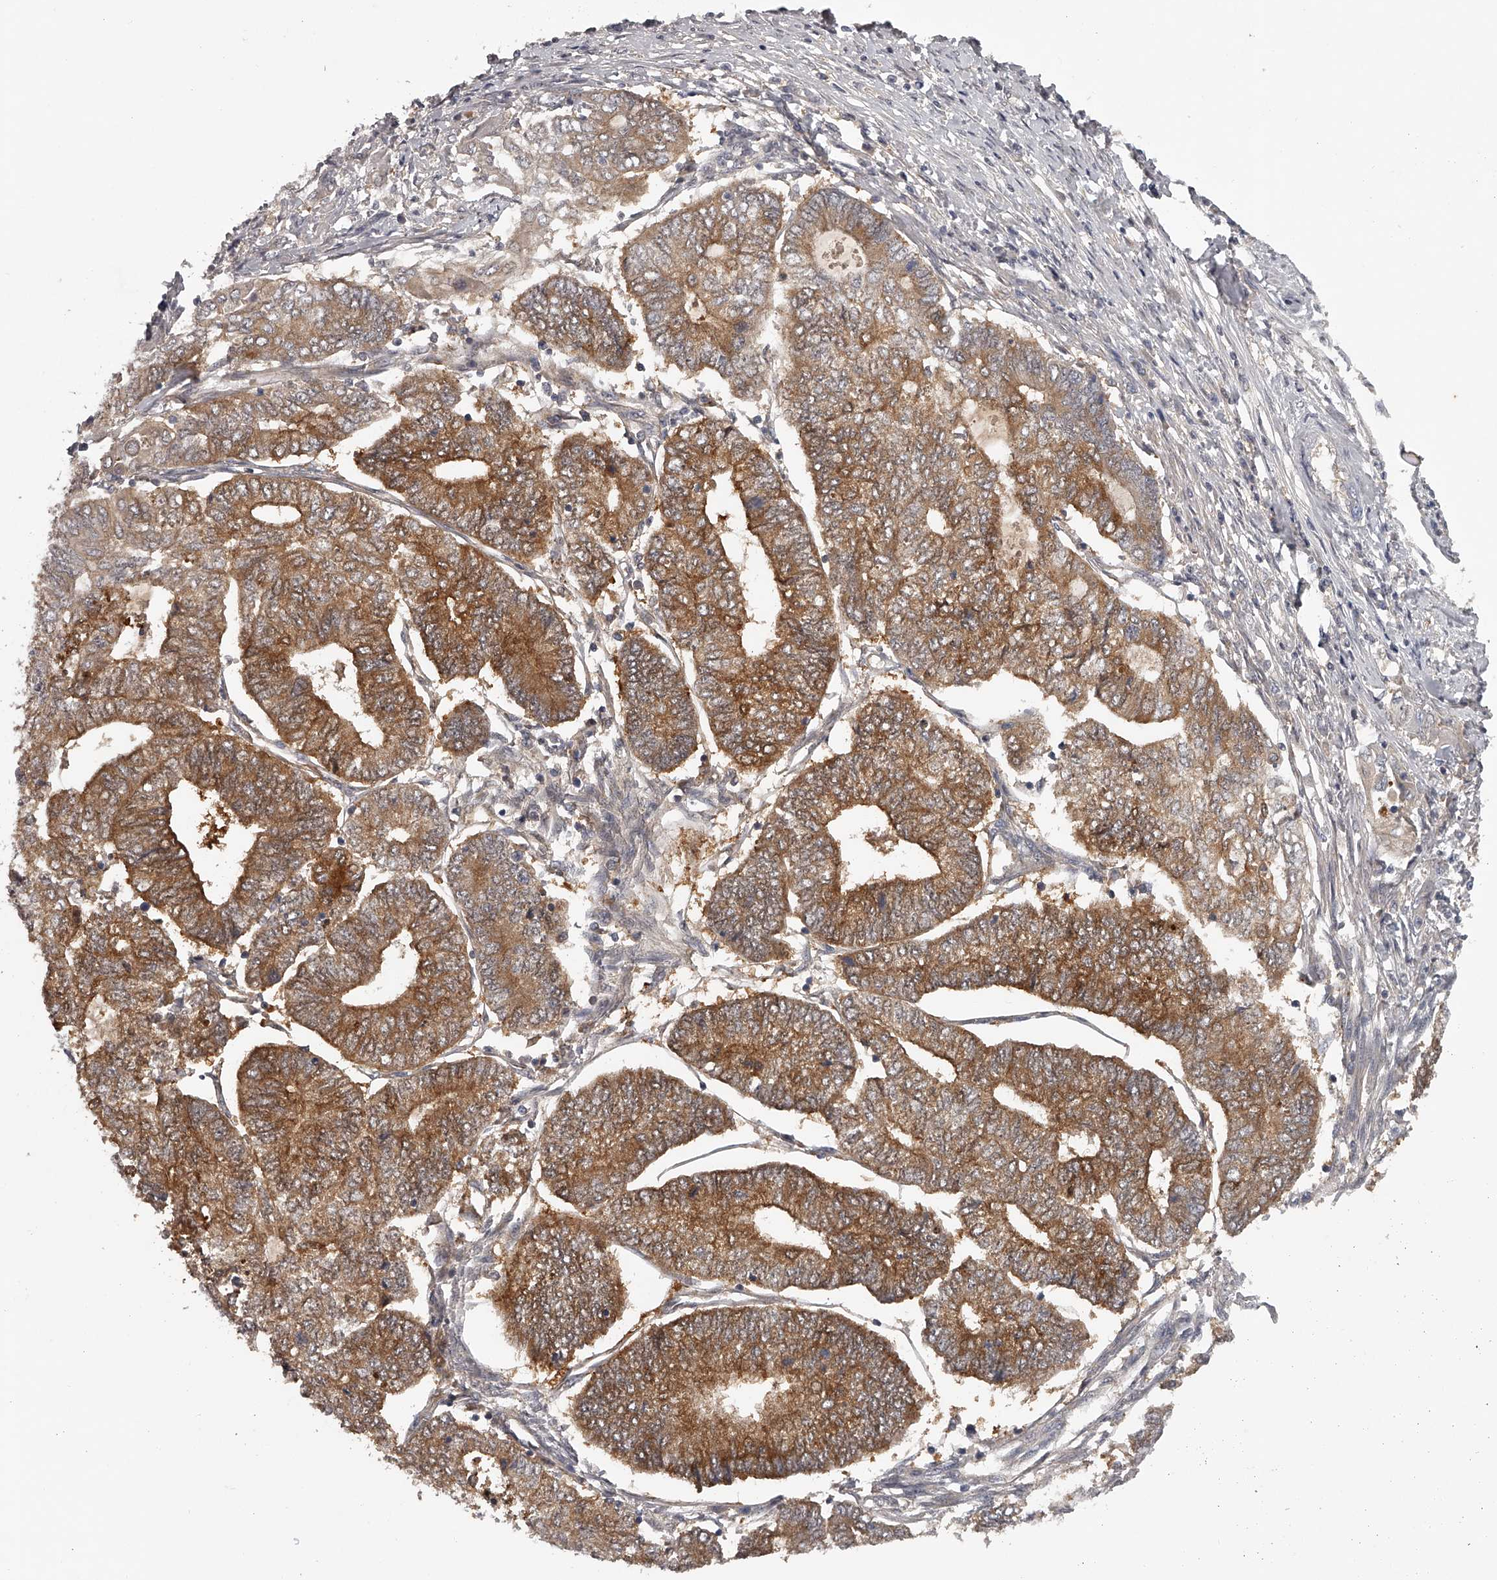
{"staining": {"intensity": "strong", "quantity": ">75%", "location": "cytoplasmic/membranous"}, "tissue": "endometrial cancer", "cell_type": "Tumor cells", "image_type": "cancer", "snomed": [{"axis": "morphology", "description": "Adenocarcinoma, NOS"}, {"axis": "topography", "description": "Uterus"}, {"axis": "topography", "description": "Endometrium"}], "caption": "Protein staining by IHC displays strong cytoplasmic/membranous expression in approximately >75% of tumor cells in endometrial cancer (adenocarcinoma).", "gene": "GGCT", "patient": {"sex": "female", "age": 70}}